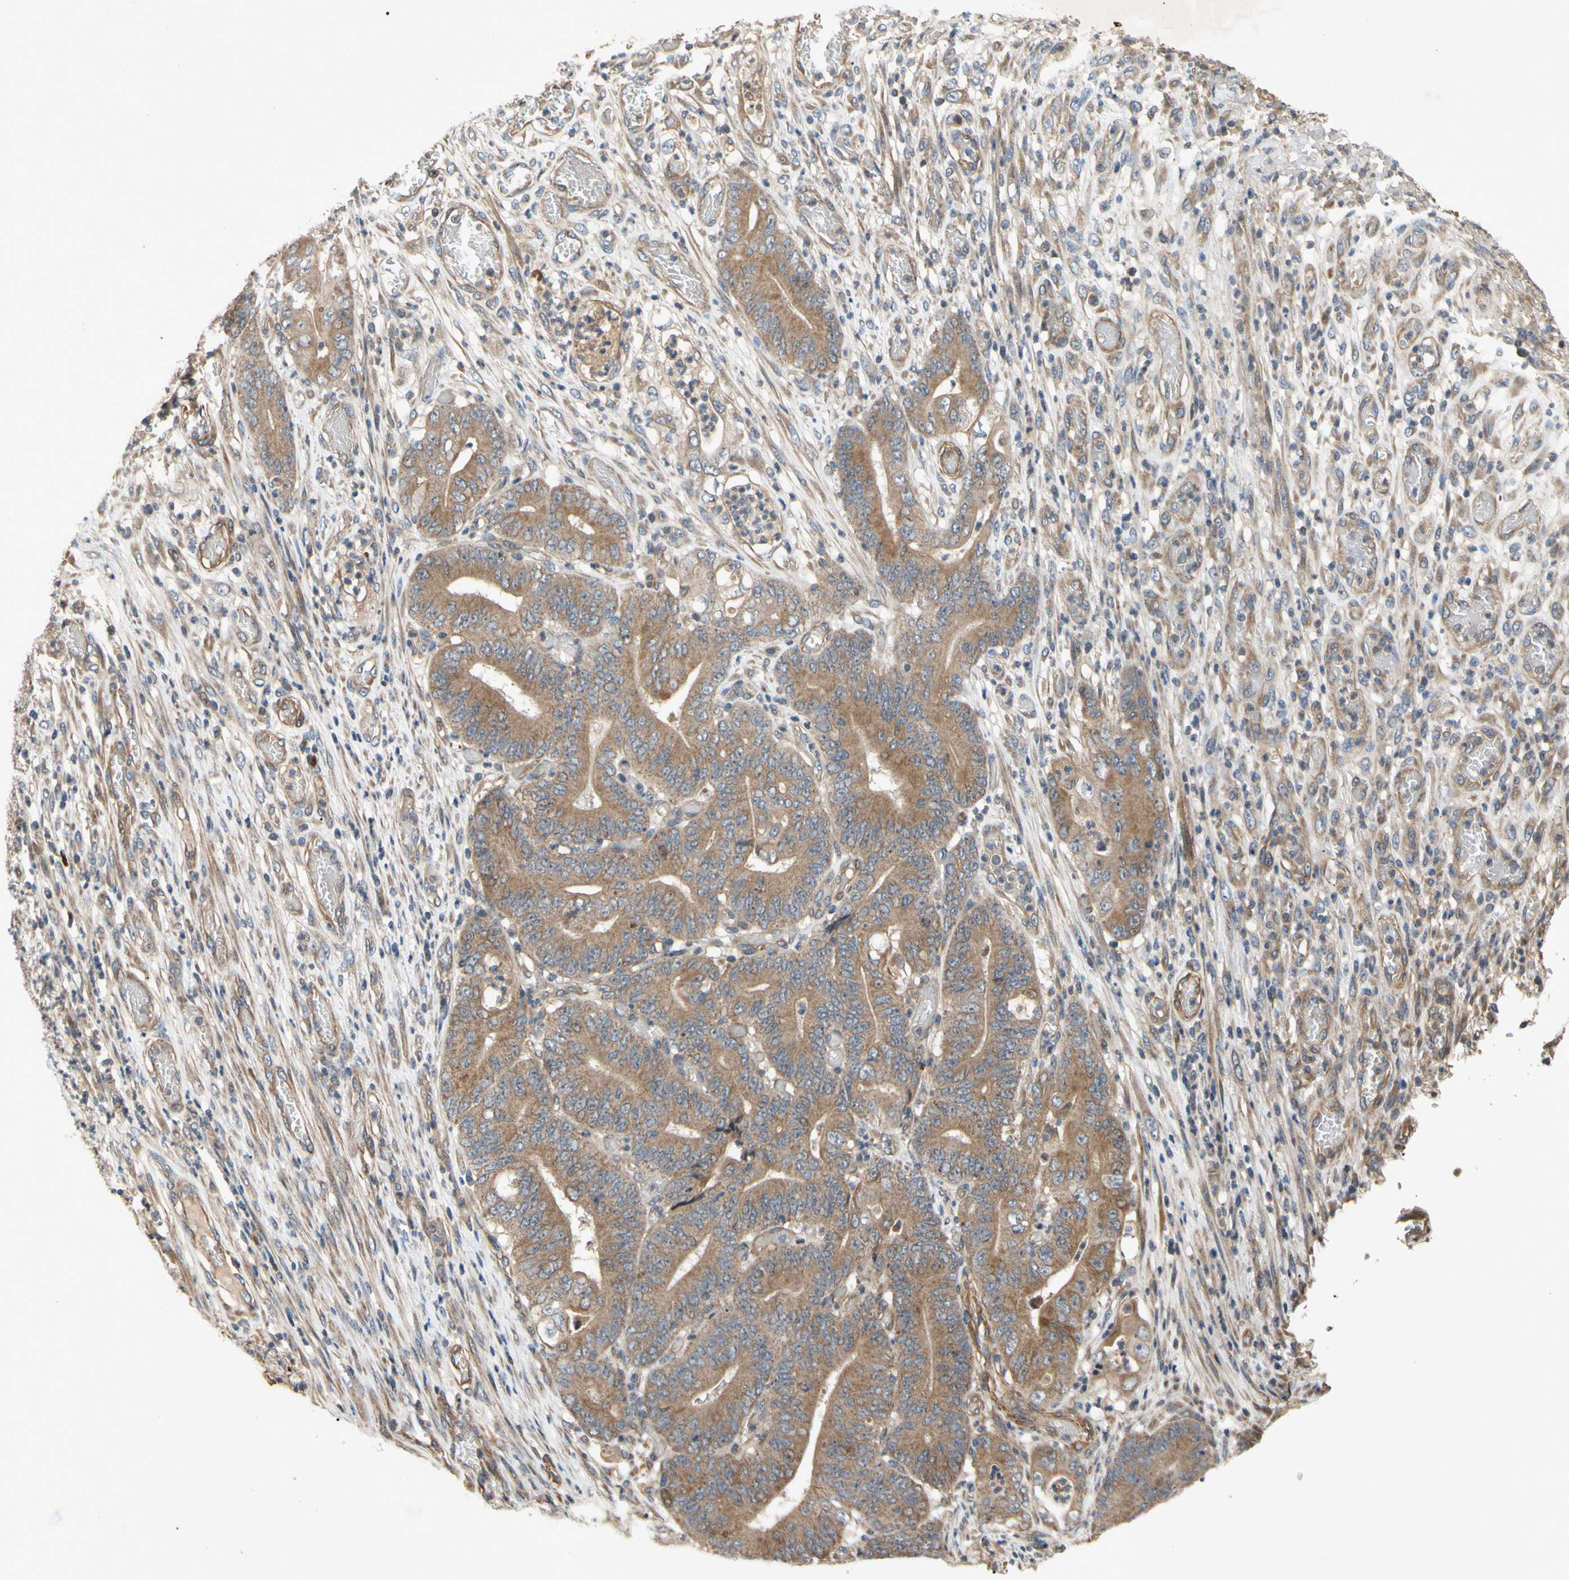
{"staining": {"intensity": "moderate", "quantity": ">75%", "location": "cytoplasmic/membranous"}, "tissue": "stomach cancer", "cell_type": "Tumor cells", "image_type": "cancer", "snomed": [{"axis": "morphology", "description": "Adenocarcinoma, NOS"}, {"axis": "topography", "description": "Stomach"}], "caption": "IHC image of neoplastic tissue: human stomach cancer (adenocarcinoma) stained using IHC shows medium levels of moderate protein expression localized specifically in the cytoplasmic/membranous of tumor cells, appearing as a cytoplasmic/membranous brown color.", "gene": "PARD6A", "patient": {"sex": "female", "age": 73}}